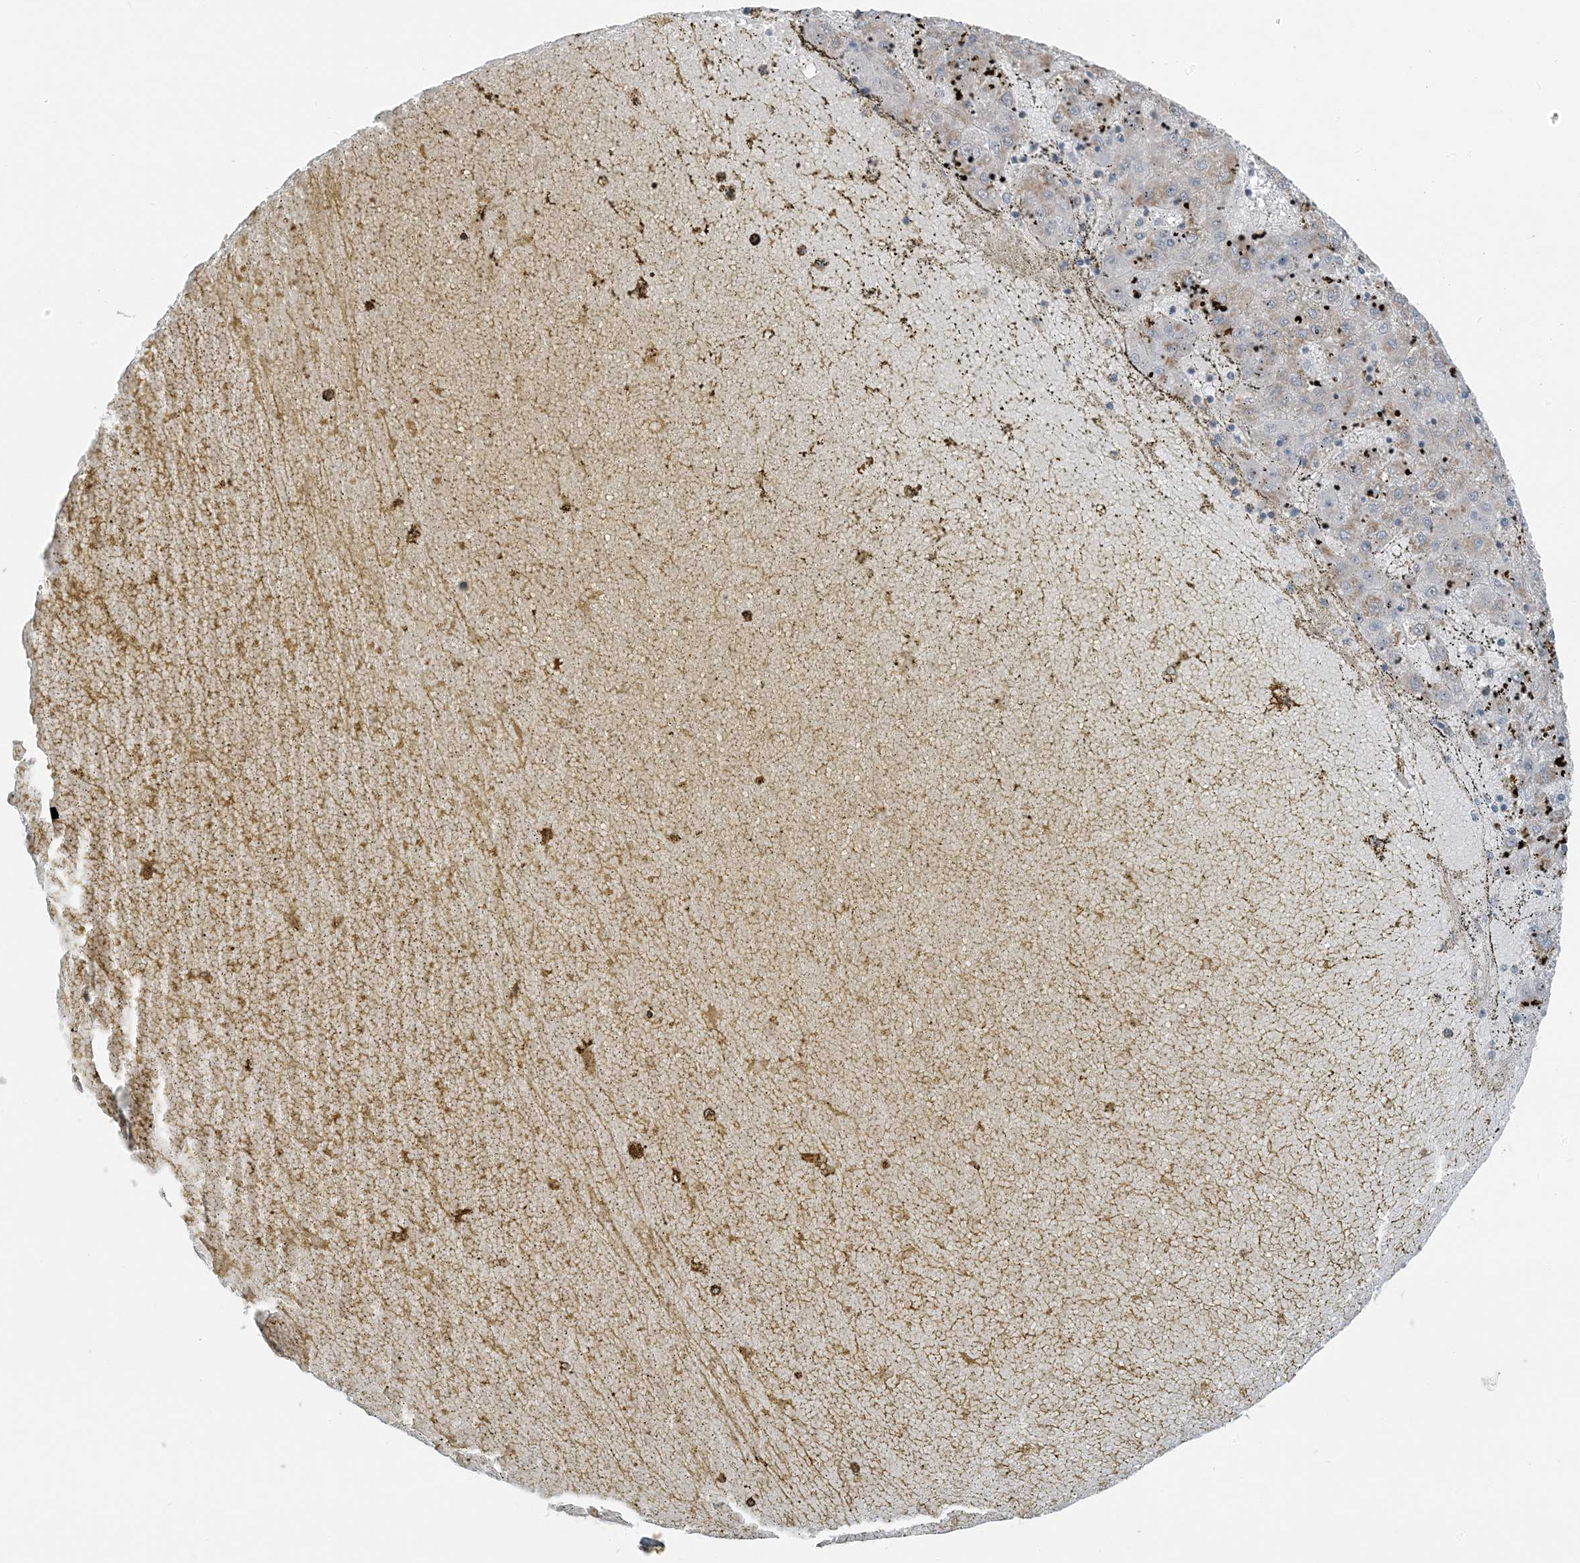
{"staining": {"intensity": "weak", "quantity": "<25%", "location": "cytoplasmic/membranous"}, "tissue": "liver cancer", "cell_type": "Tumor cells", "image_type": "cancer", "snomed": [{"axis": "morphology", "description": "Carcinoma, Hepatocellular, NOS"}, {"axis": "topography", "description": "Liver"}], "caption": "A histopathology image of human hepatocellular carcinoma (liver) is negative for staining in tumor cells.", "gene": "PILRB", "patient": {"sex": "male", "age": 72}}